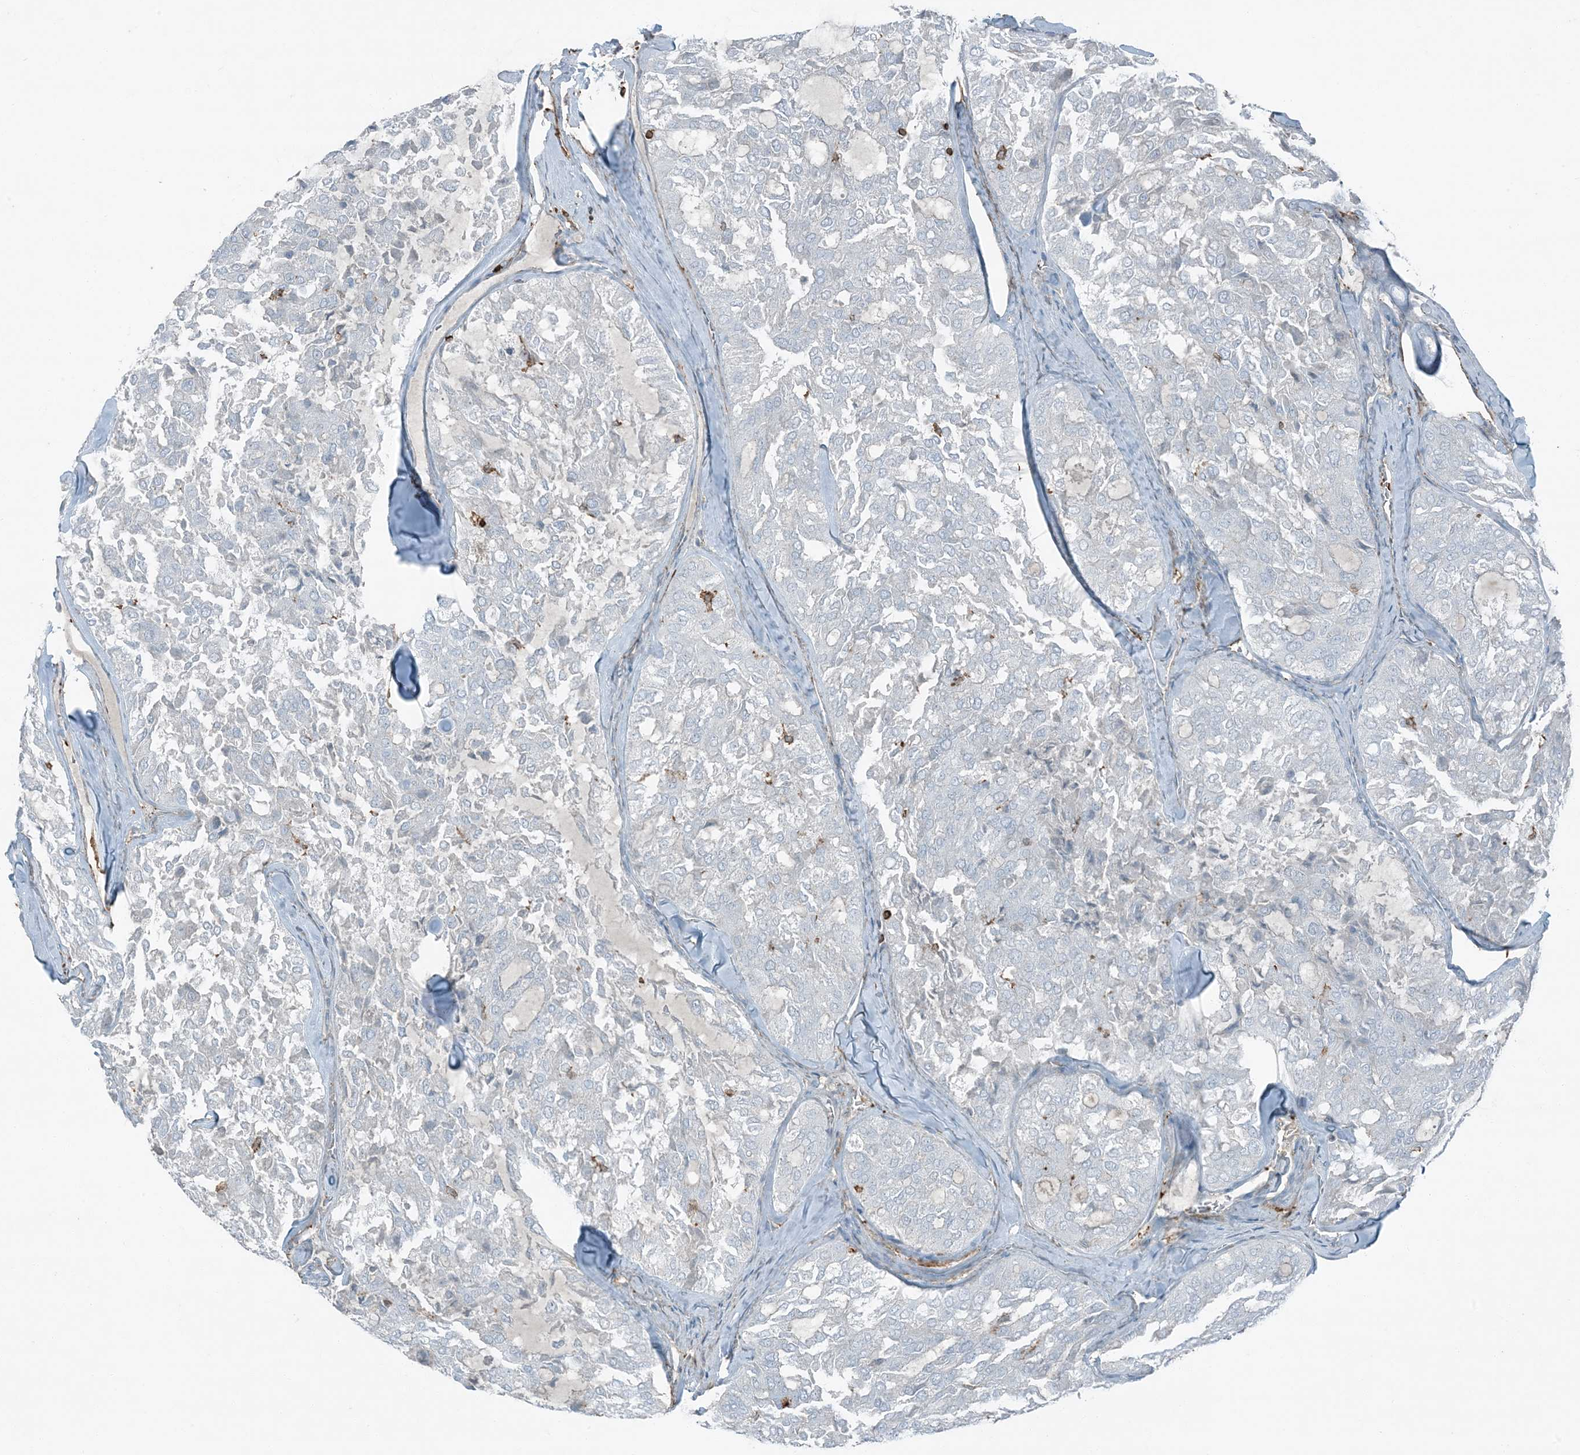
{"staining": {"intensity": "negative", "quantity": "none", "location": "none"}, "tissue": "thyroid cancer", "cell_type": "Tumor cells", "image_type": "cancer", "snomed": [{"axis": "morphology", "description": "Follicular adenoma carcinoma, NOS"}, {"axis": "topography", "description": "Thyroid gland"}], "caption": "Protein analysis of thyroid cancer shows no significant positivity in tumor cells. (DAB (3,3'-diaminobenzidine) IHC with hematoxylin counter stain).", "gene": "APOBEC3C", "patient": {"sex": "male", "age": 75}}